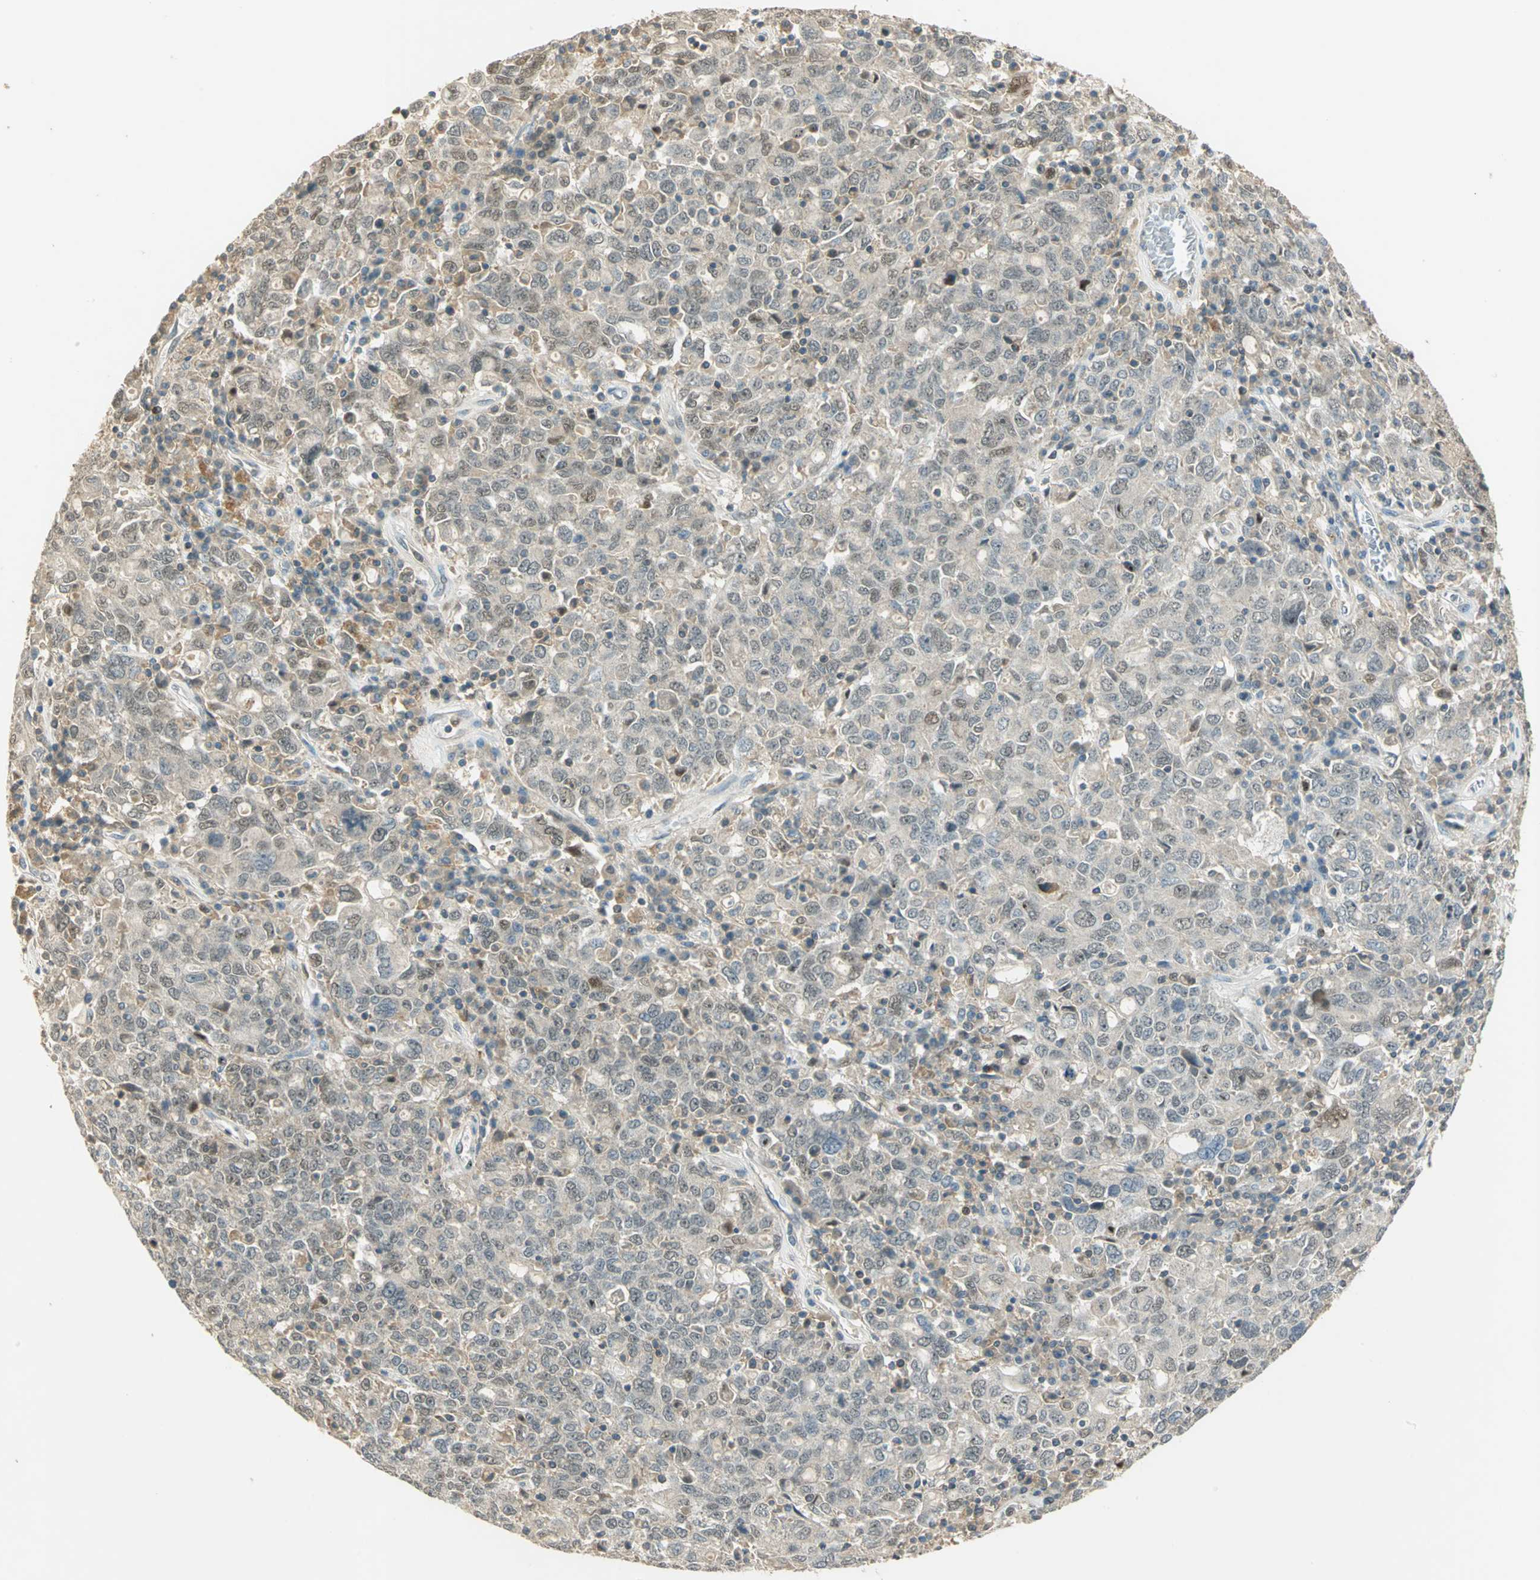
{"staining": {"intensity": "weak", "quantity": "25%-75%", "location": "cytoplasmic/membranous,nuclear"}, "tissue": "ovarian cancer", "cell_type": "Tumor cells", "image_type": "cancer", "snomed": [{"axis": "morphology", "description": "Carcinoma, endometroid"}, {"axis": "topography", "description": "Ovary"}], "caption": "Human ovarian cancer (endometroid carcinoma) stained for a protein (brown) displays weak cytoplasmic/membranous and nuclear positive expression in about 25%-75% of tumor cells.", "gene": "BIRC2", "patient": {"sex": "female", "age": 62}}